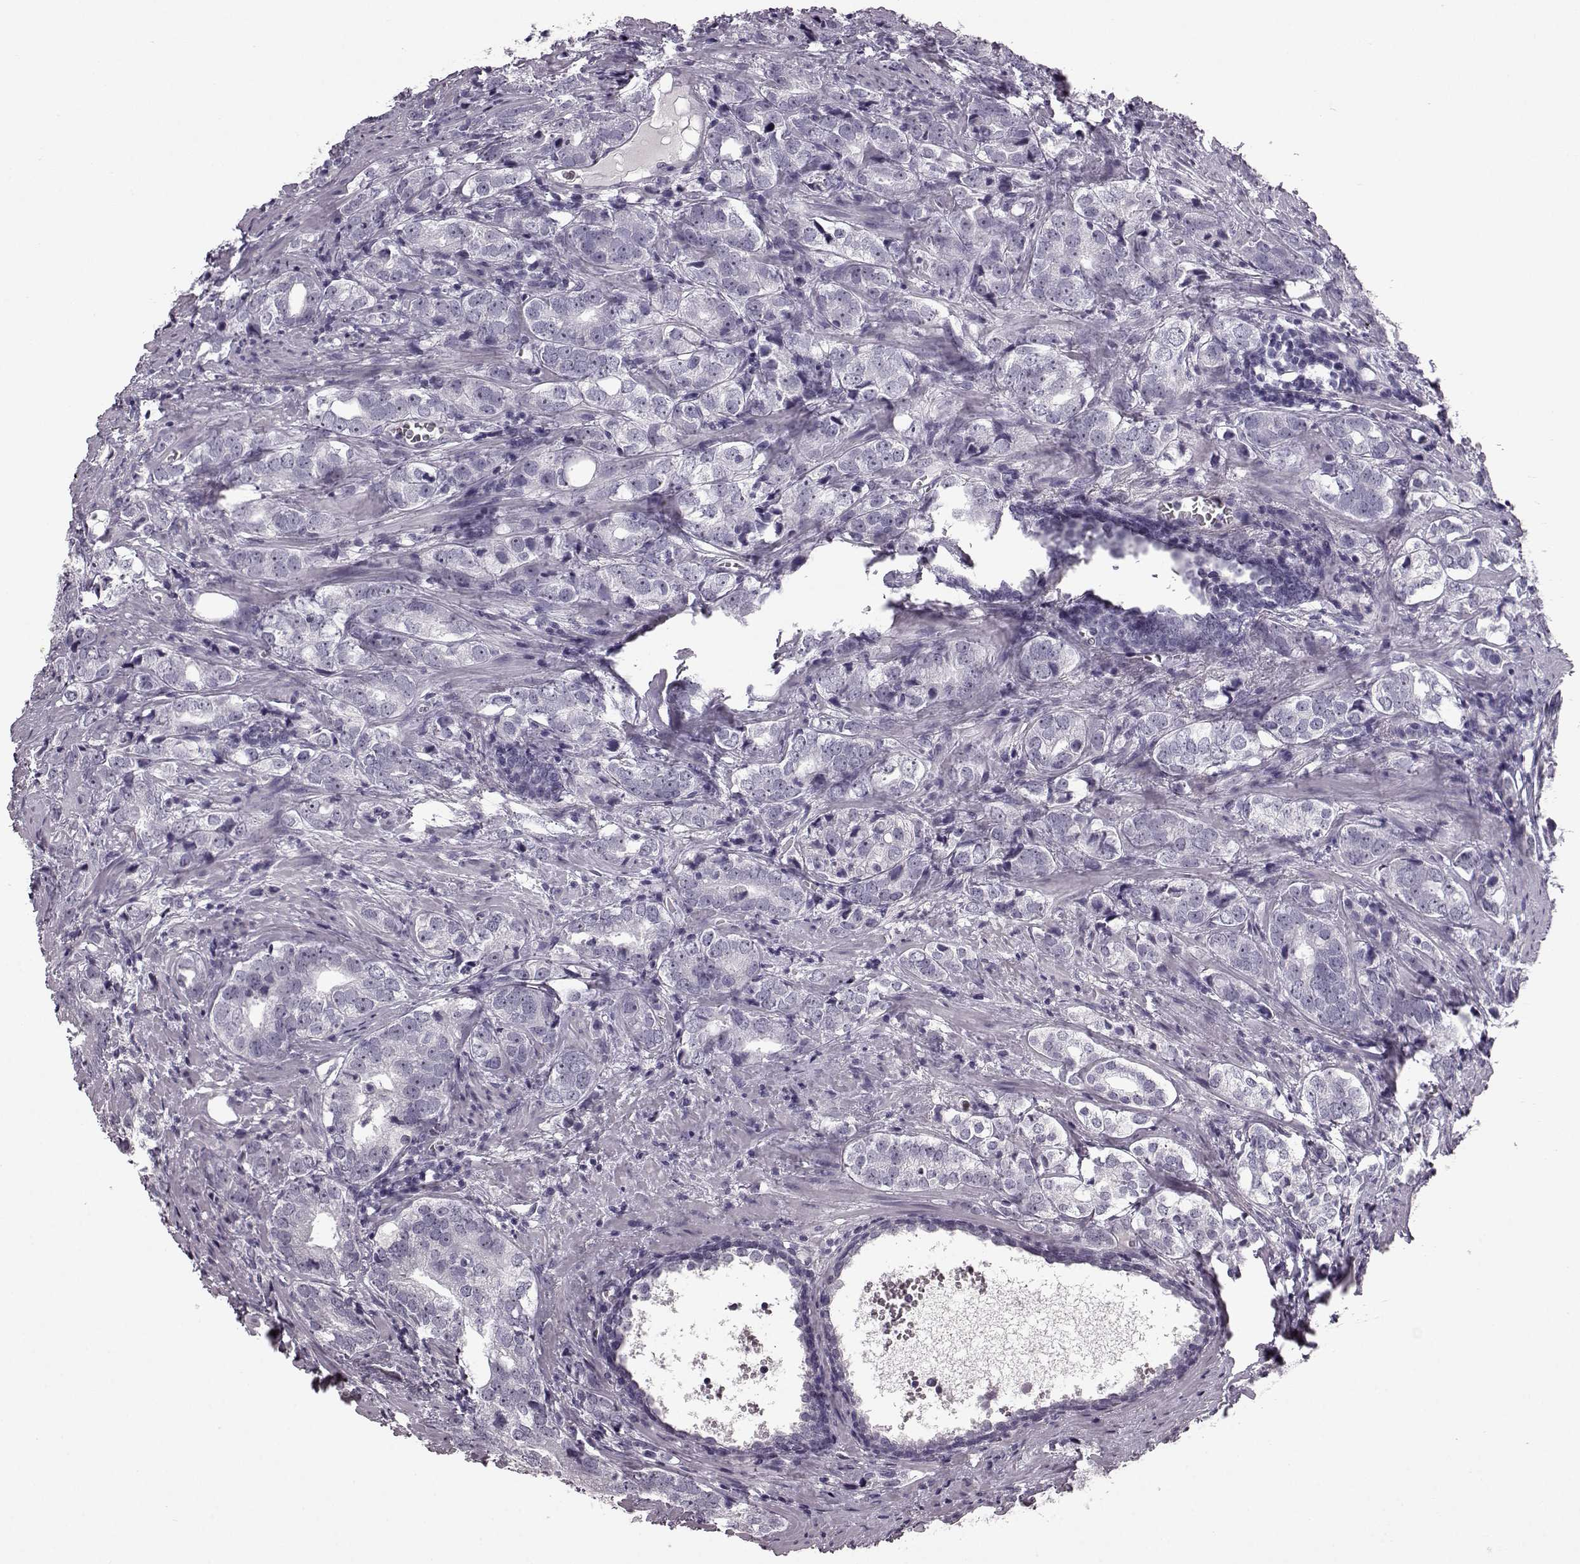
{"staining": {"intensity": "negative", "quantity": "none", "location": "none"}, "tissue": "prostate cancer", "cell_type": "Tumor cells", "image_type": "cancer", "snomed": [{"axis": "morphology", "description": "Adenocarcinoma, NOS"}, {"axis": "topography", "description": "Prostate and seminal vesicle, NOS"}], "caption": "The image displays no significant positivity in tumor cells of adenocarcinoma (prostate).", "gene": "PRPH2", "patient": {"sex": "male", "age": 63}}